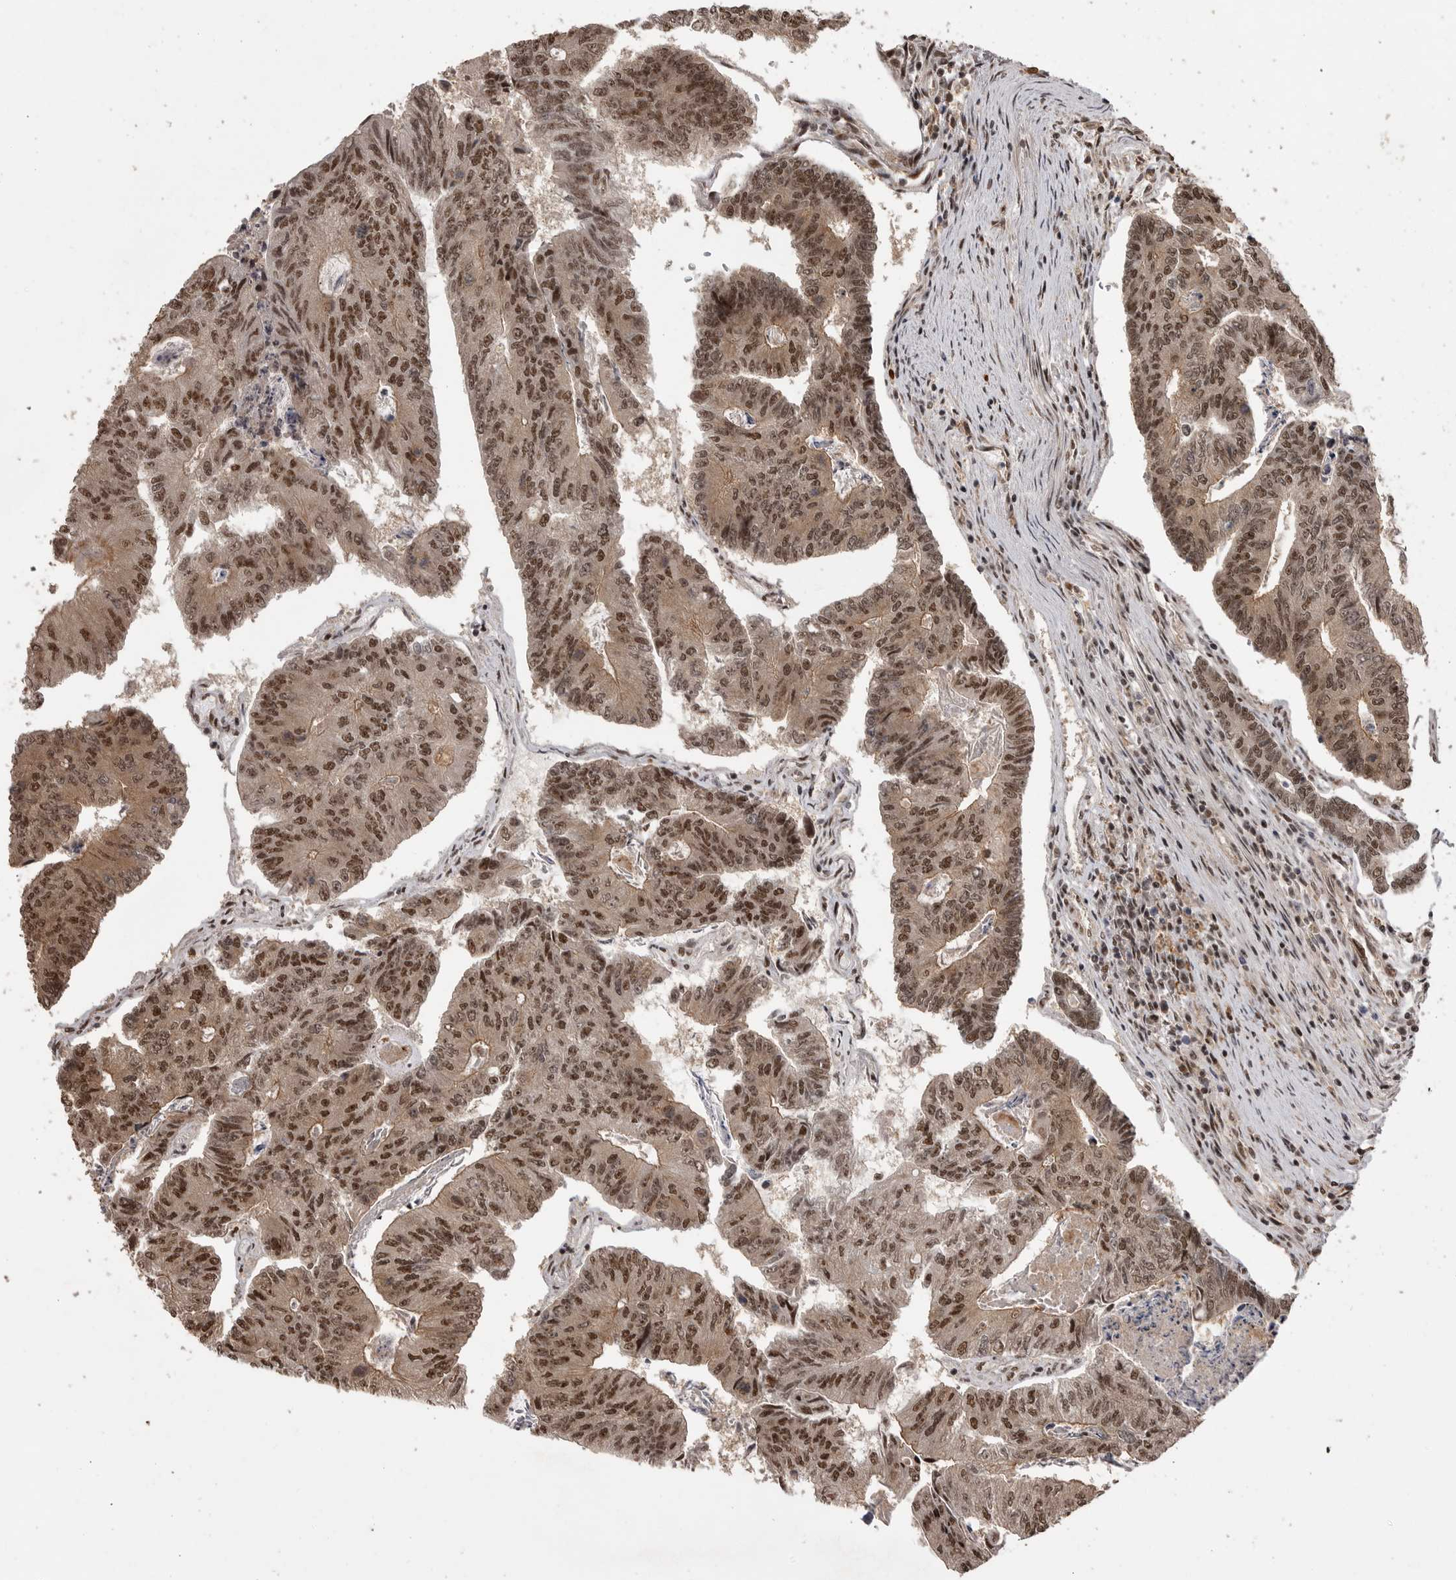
{"staining": {"intensity": "moderate", "quantity": ">75%", "location": "nuclear"}, "tissue": "colorectal cancer", "cell_type": "Tumor cells", "image_type": "cancer", "snomed": [{"axis": "morphology", "description": "Adenocarcinoma, NOS"}, {"axis": "topography", "description": "Colon"}], "caption": "There is medium levels of moderate nuclear staining in tumor cells of colorectal adenocarcinoma, as demonstrated by immunohistochemical staining (brown color).", "gene": "PPP1R8", "patient": {"sex": "female", "age": 67}}